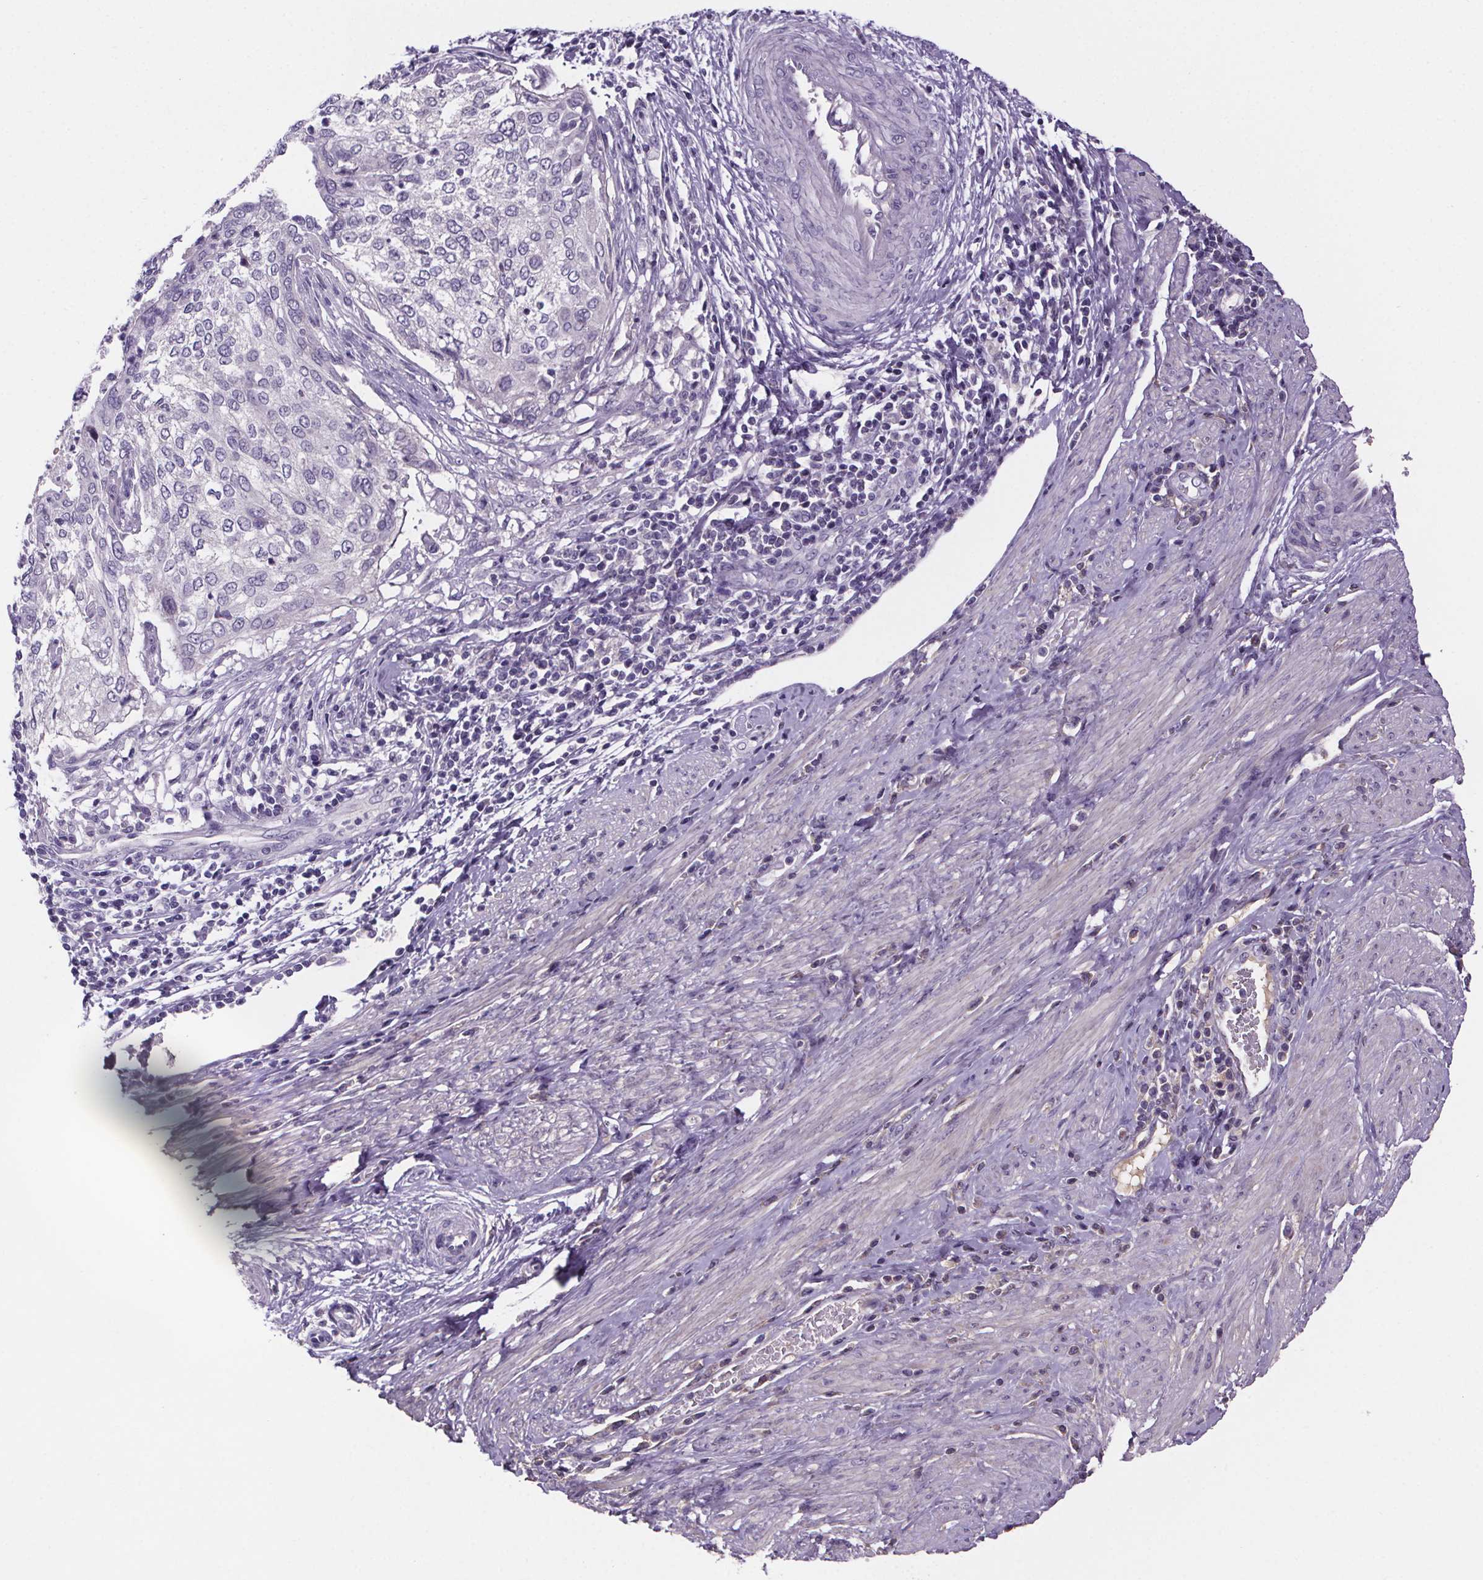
{"staining": {"intensity": "negative", "quantity": "none", "location": "none"}, "tissue": "cervical cancer", "cell_type": "Tumor cells", "image_type": "cancer", "snomed": [{"axis": "morphology", "description": "Squamous cell carcinoma, NOS"}, {"axis": "topography", "description": "Cervix"}], "caption": "The histopathology image shows no staining of tumor cells in cervical cancer (squamous cell carcinoma). Brightfield microscopy of immunohistochemistry (IHC) stained with DAB (3,3'-diaminobenzidine) (brown) and hematoxylin (blue), captured at high magnification.", "gene": "CUBN", "patient": {"sex": "female", "age": 38}}